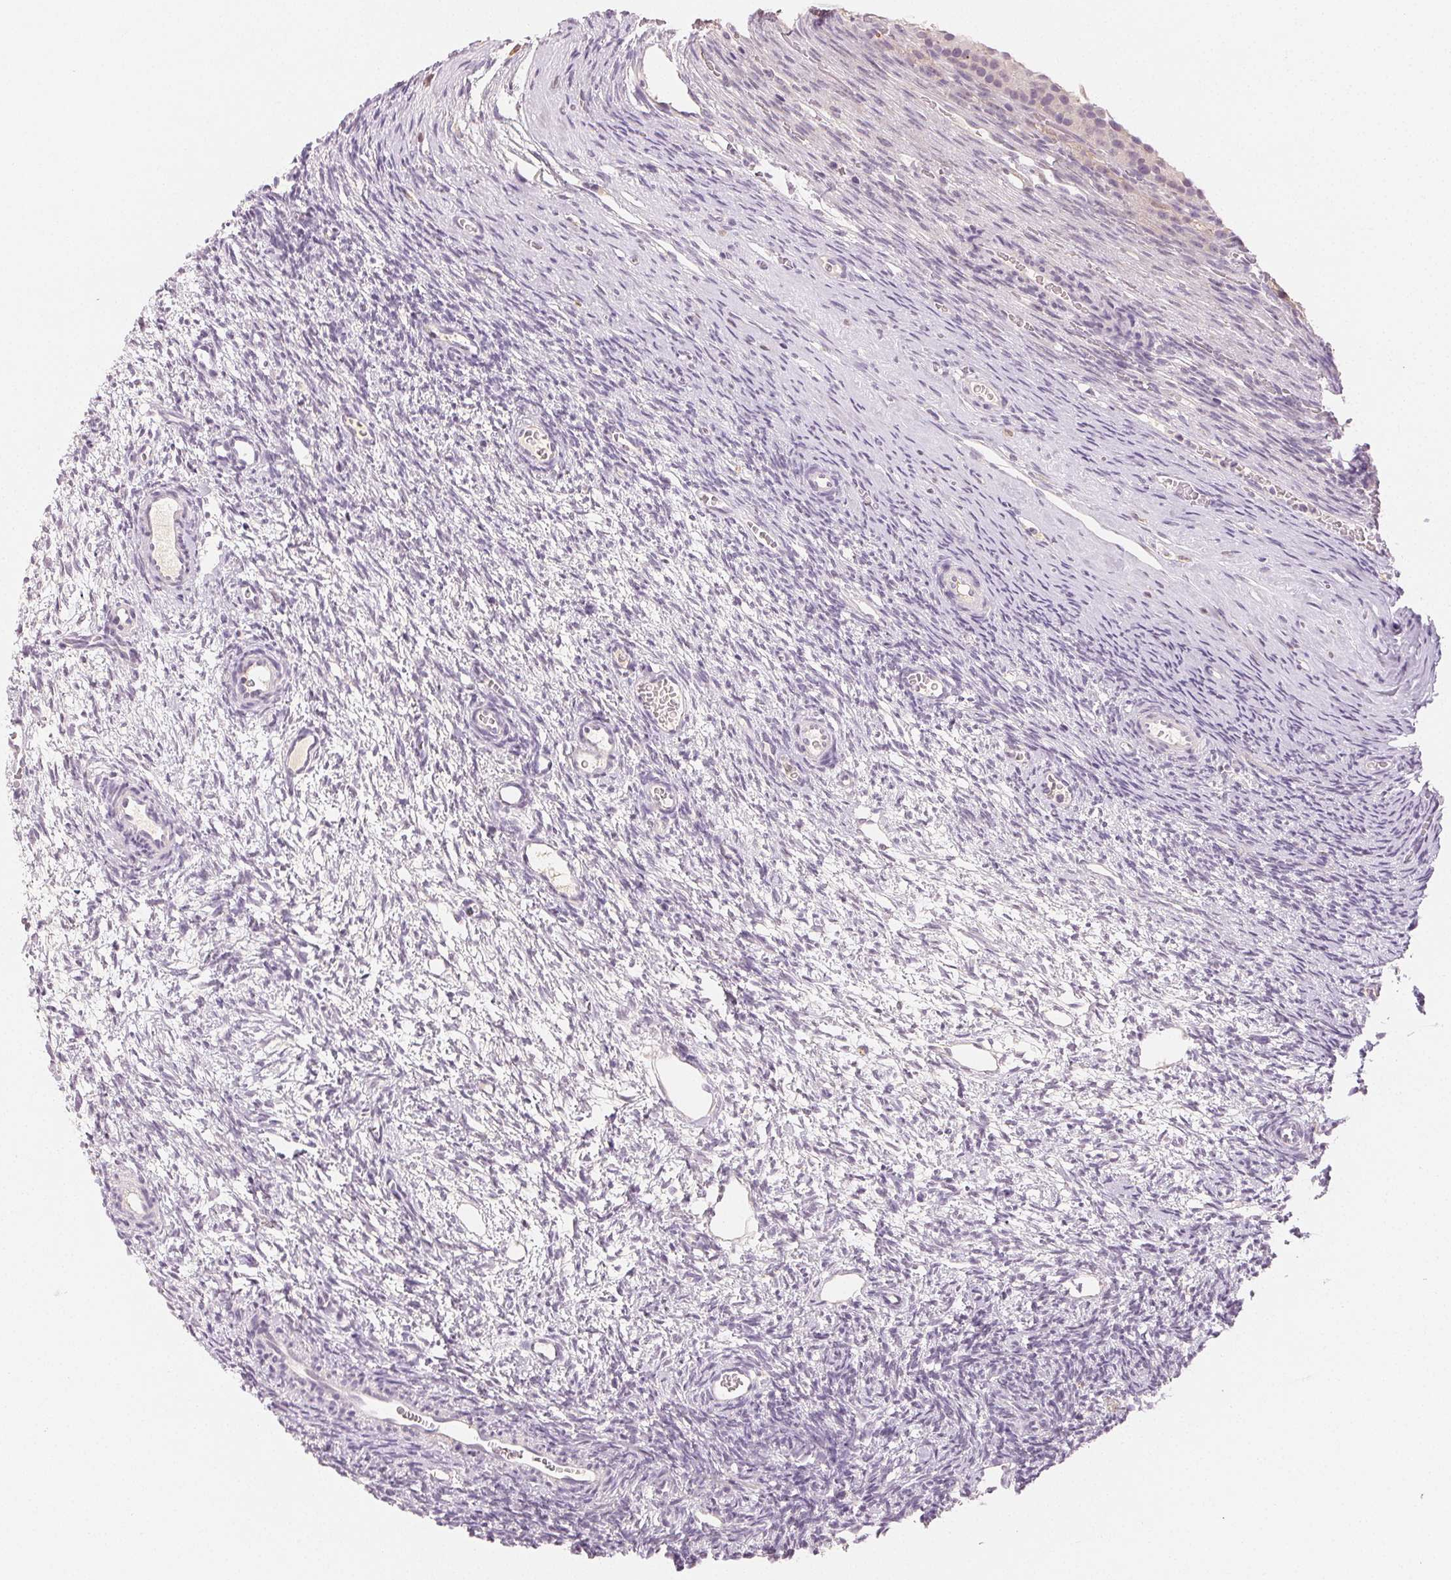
{"staining": {"intensity": "negative", "quantity": "none", "location": "none"}, "tissue": "ovary", "cell_type": "Ovarian stroma cells", "image_type": "normal", "snomed": [{"axis": "morphology", "description": "Normal tissue, NOS"}, {"axis": "topography", "description": "Ovary"}], "caption": "The micrograph displays no significant positivity in ovarian stroma cells of ovary. (Brightfield microscopy of DAB immunohistochemistry at high magnification).", "gene": "MAP1LC3A", "patient": {"sex": "female", "age": 34}}